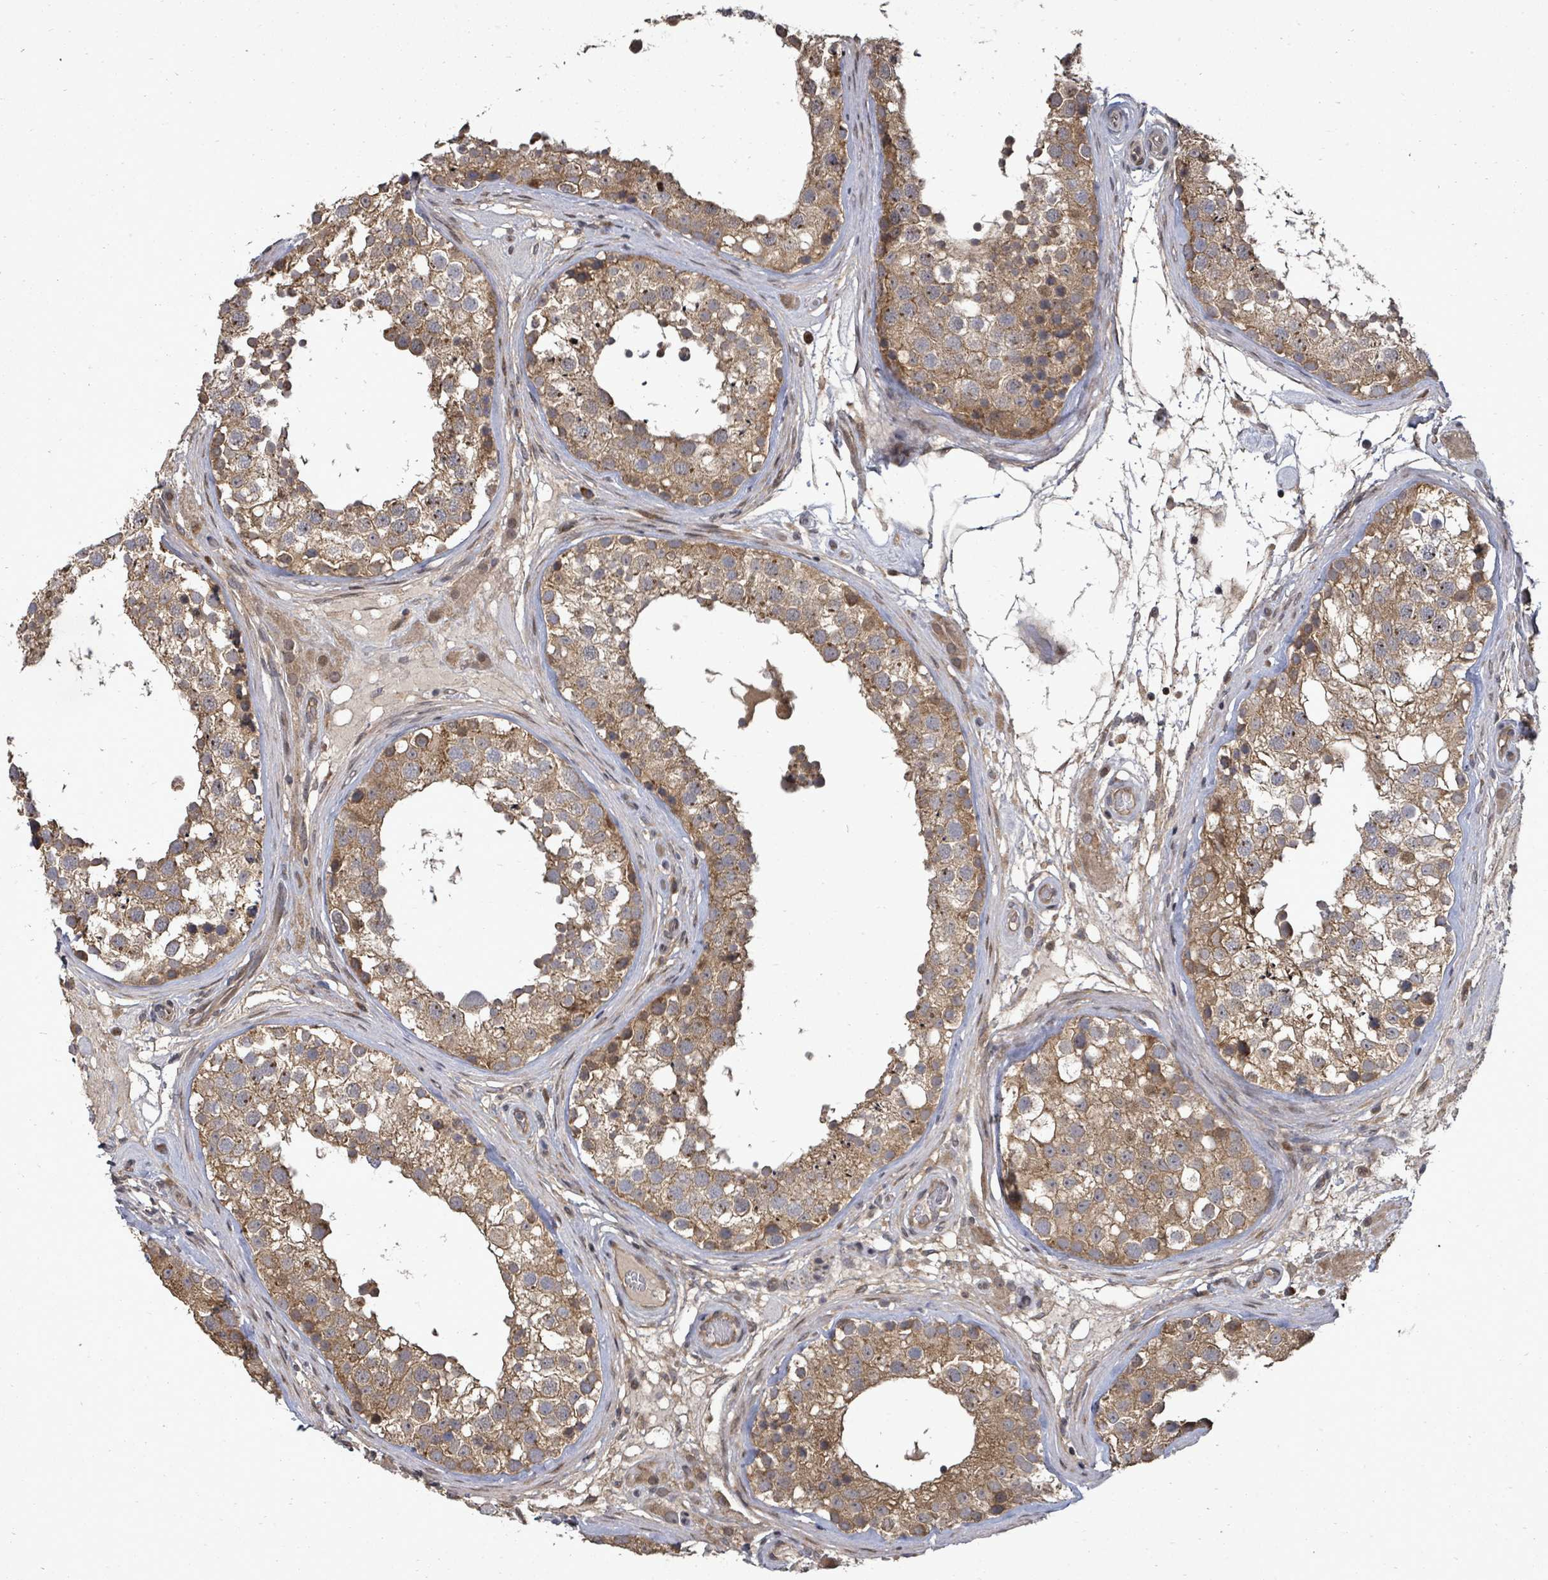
{"staining": {"intensity": "moderate", "quantity": ">75%", "location": "cytoplasmic/membranous"}, "tissue": "testis", "cell_type": "Cells in seminiferous ducts", "image_type": "normal", "snomed": [{"axis": "morphology", "description": "Normal tissue, NOS"}, {"axis": "topography", "description": "Testis"}], "caption": "Immunohistochemical staining of normal human testis reveals moderate cytoplasmic/membranous protein positivity in approximately >75% of cells in seminiferous ducts.", "gene": "KRTAP27", "patient": {"sex": "male", "age": 46}}